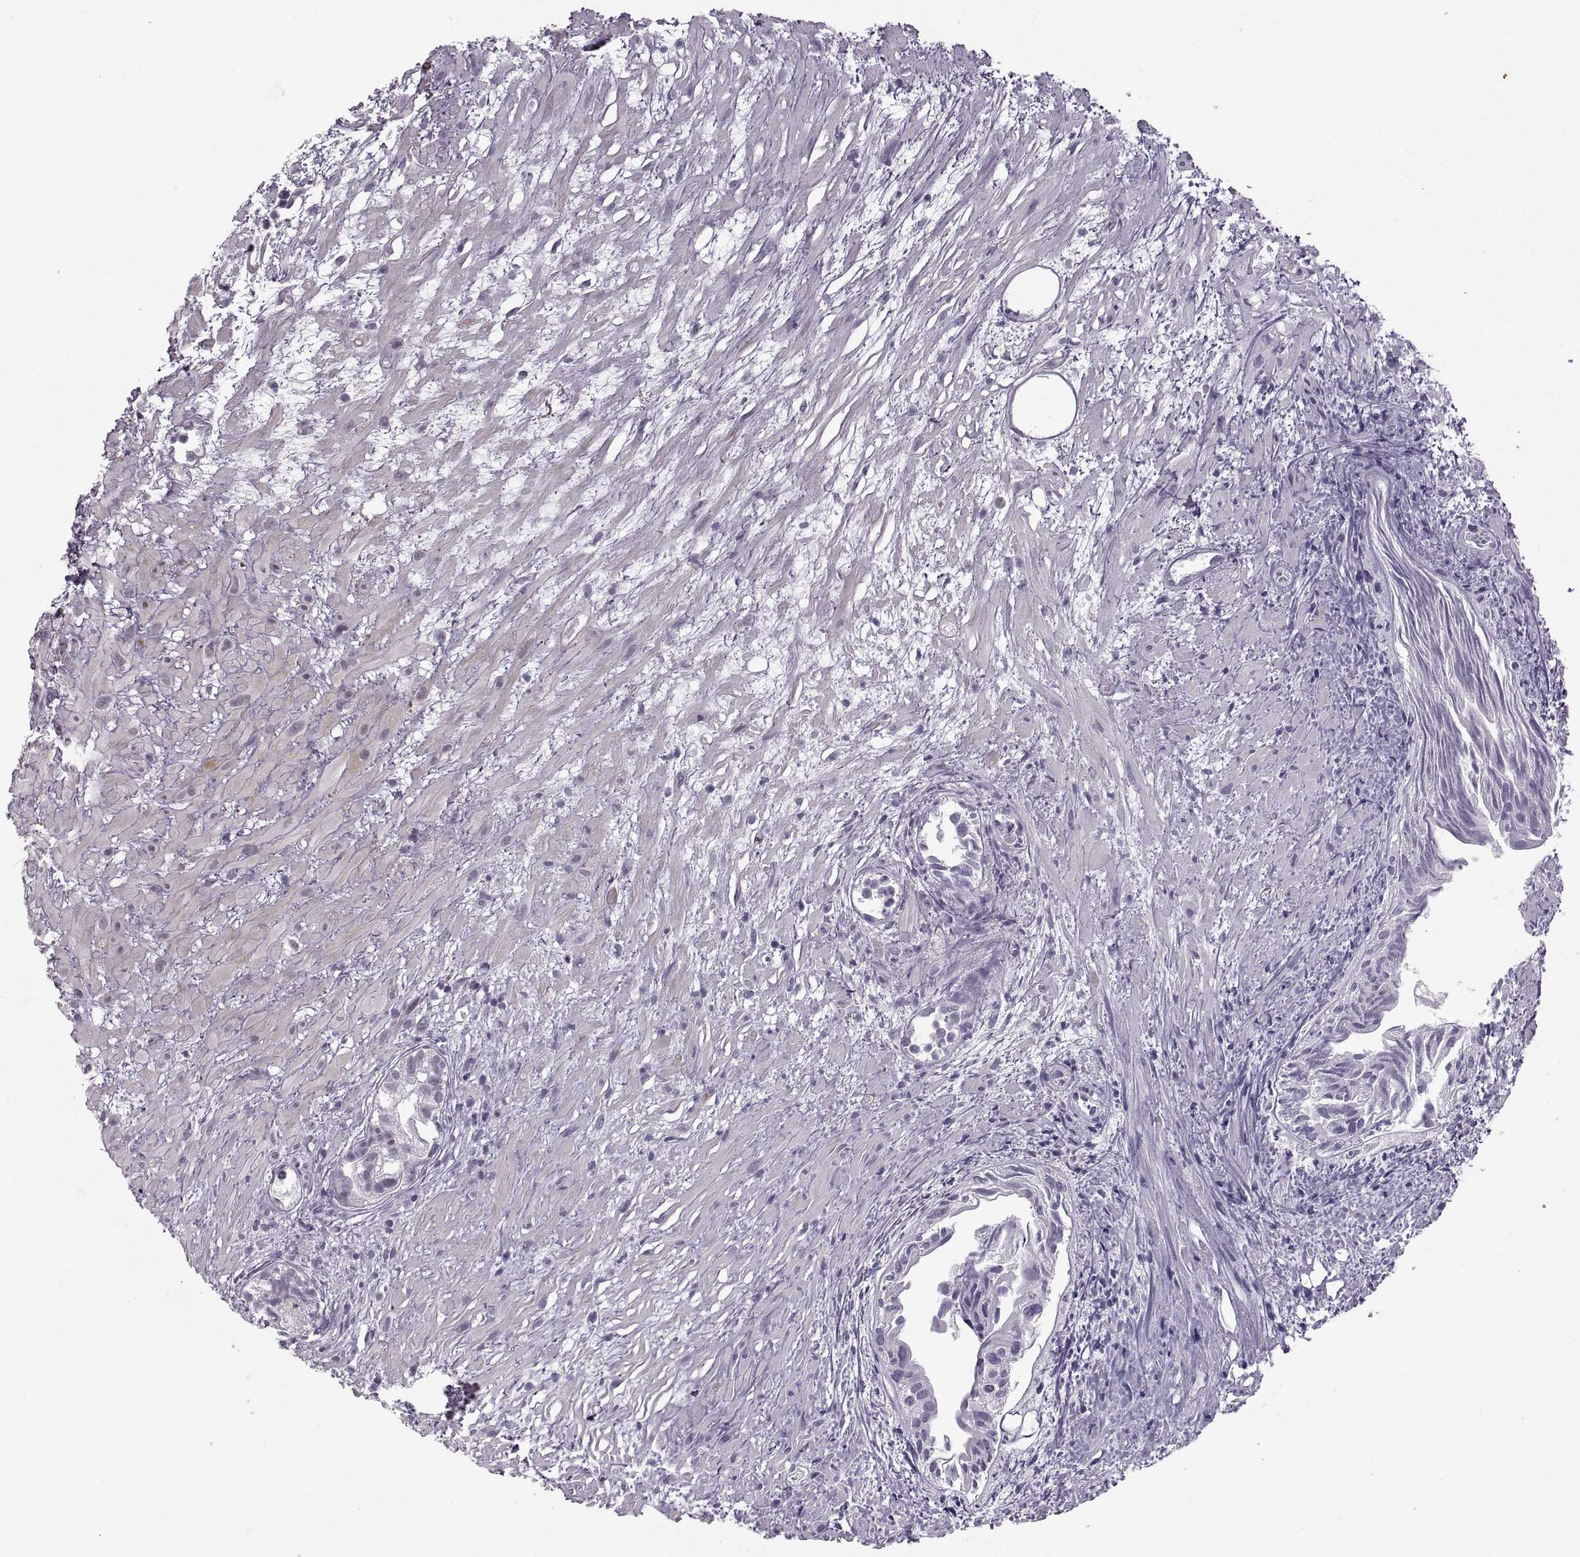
{"staining": {"intensity": "weak", "quantity": "<25%", "location": "cytoplasmic/membranous"}, "tissue": "prostate cancer", "cell_type": "Tumor cells", "image_type": "cancer", "snomed": [{"axis": "morphology", "description": "Adenocarcinoma, High grade"}, {"axis": "topography", "description": "Prostate"}], "caption": "Immunohistochemical staining of human high-grade adenocarcinoma (prostate) displays no significant staining in tumor cells.", "gene": "NANOS3", "patient": {"sex": "male", "age": 79}}